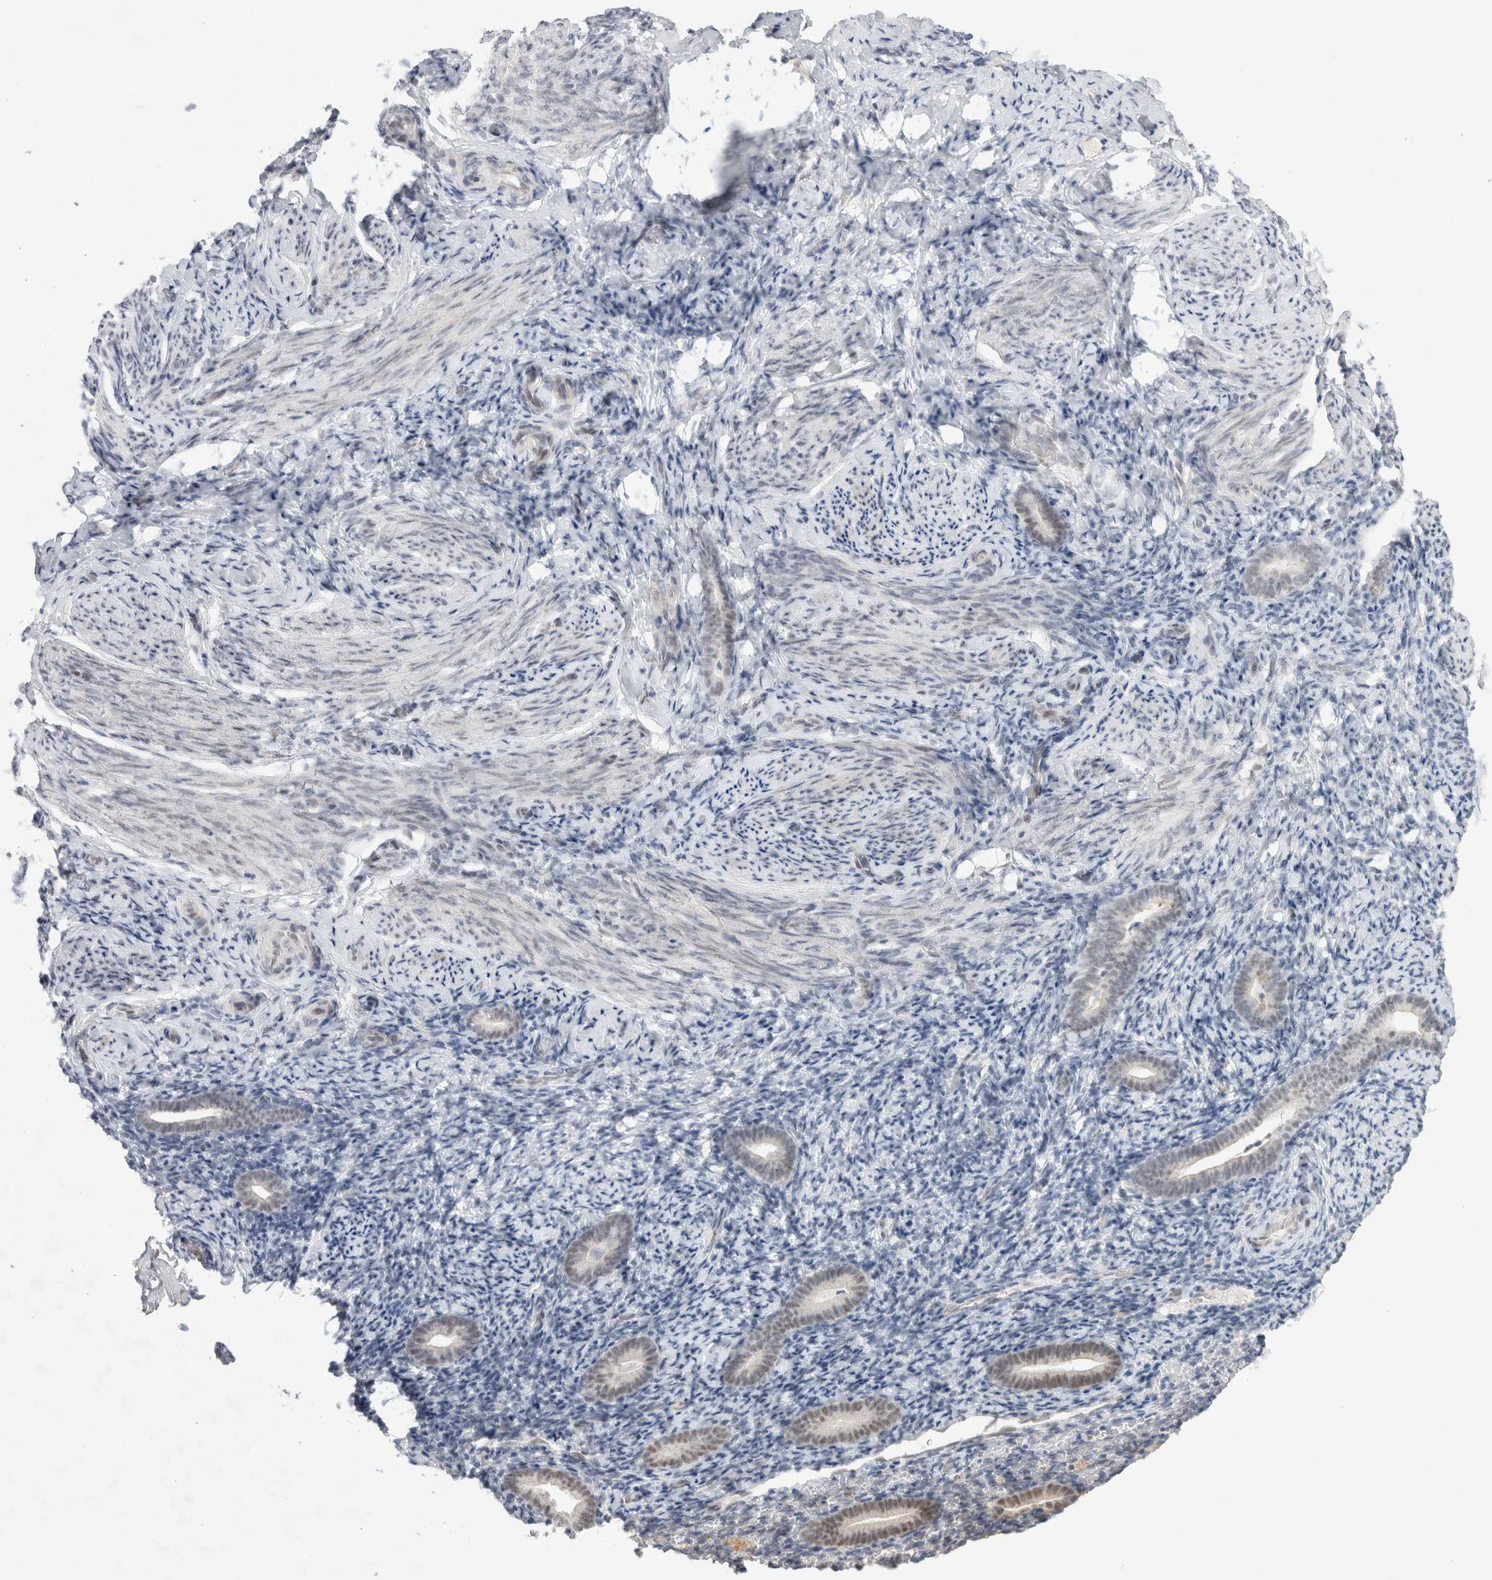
{"staining": {"intensity": "weak", "quantity": "25%-75%", "location": "nuclear"}, "tissue": "endometrium", "cell_type": "Cells in endometrial stroma", "image_type": "normal", "snomed": [{"axis": "morphology", "description": "Normal tissue, NOS"}, {"axis": "topography", "description": "Endometrium"}], "caption": "Immunohistochemical staining of normal endometrium displays weak nuclear protein positivity in approximately 25%-75% of cells in endometrial stroma. (brown staining indicates protein expression, while blue staining denotes nuclei).", "gene": "RECQL4", "patient": {"sex": "female", "age": 51}}